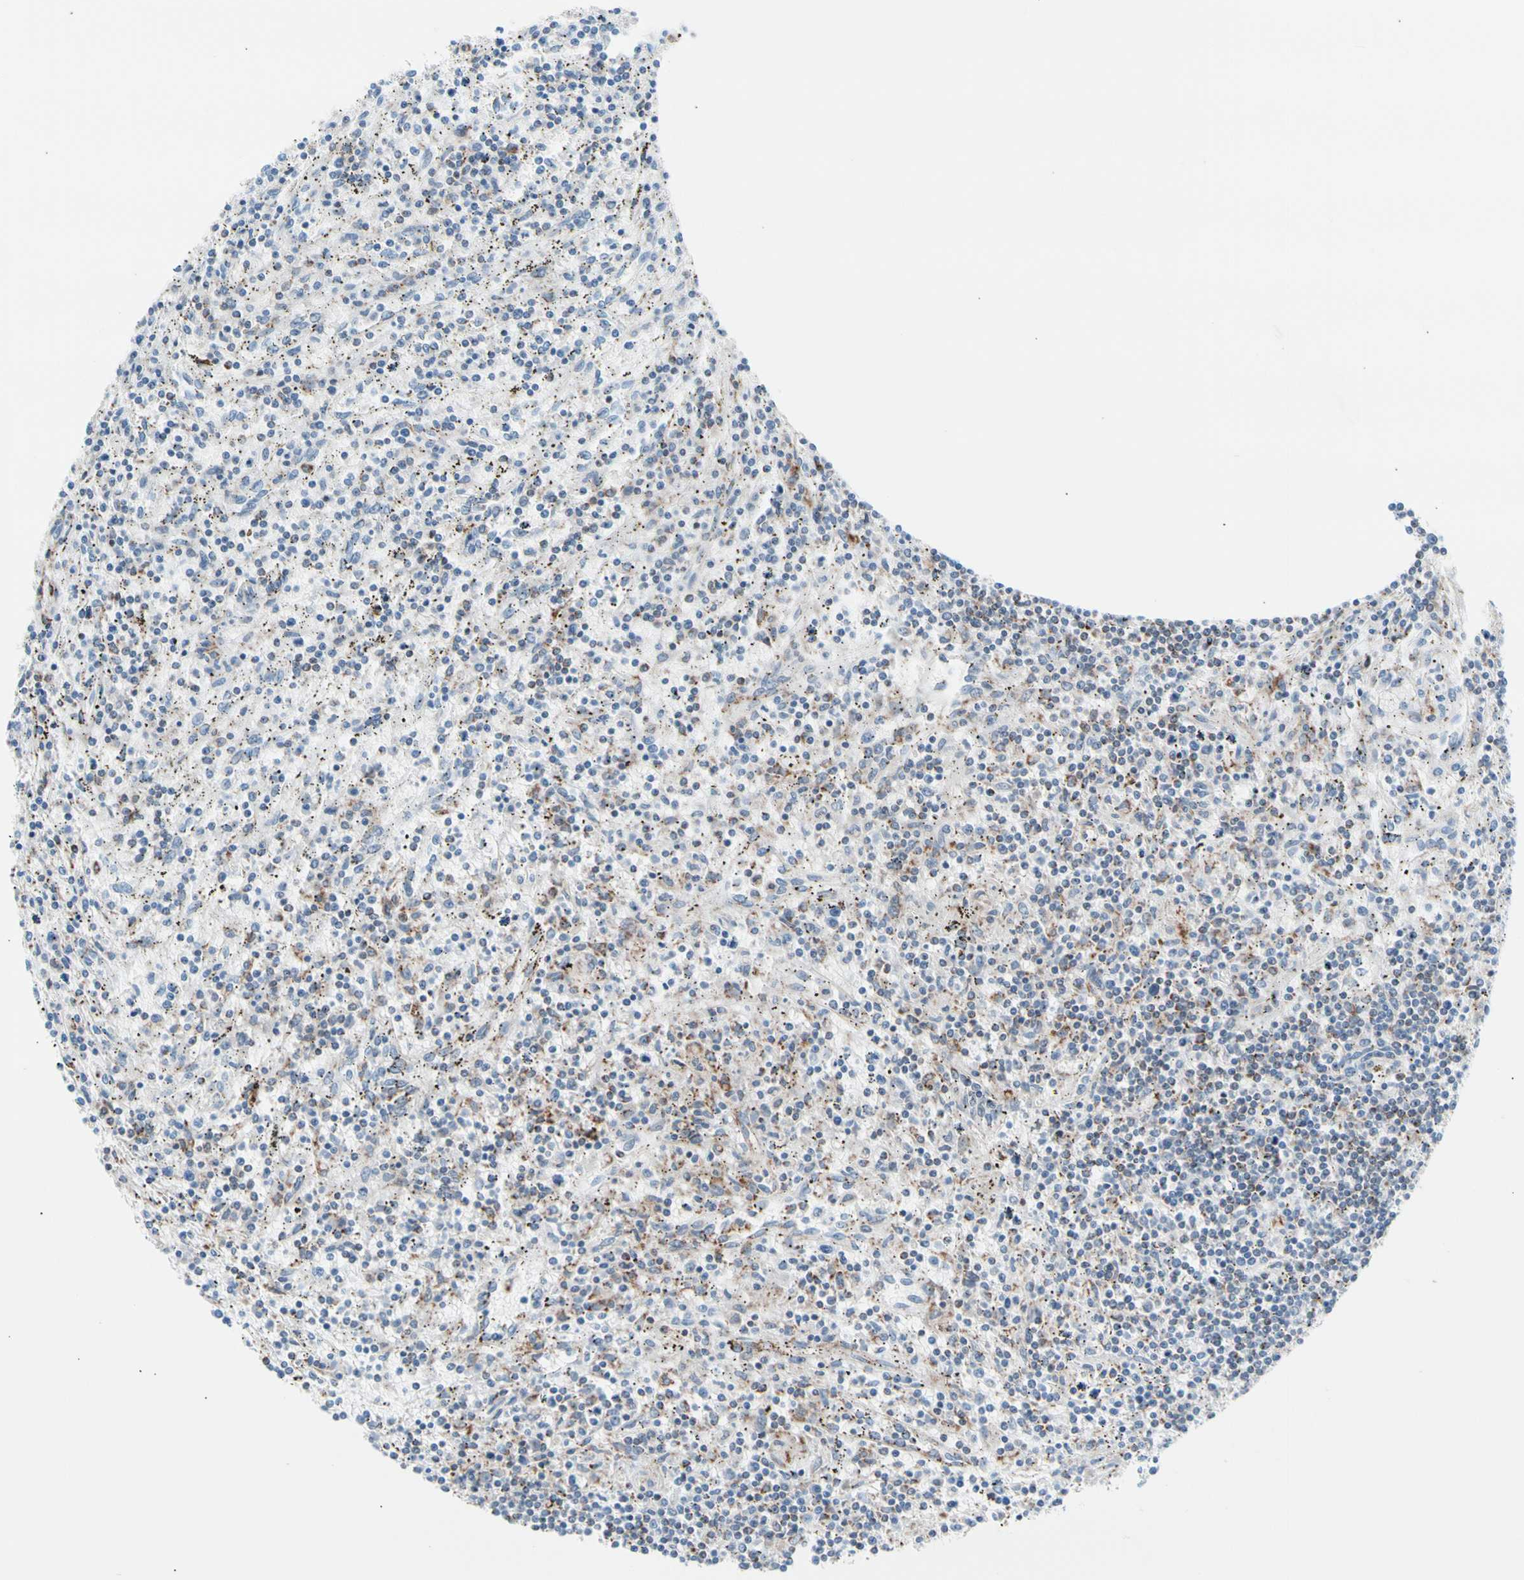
{"staining": {"intensity": "weak", "quantity": "<25%", "location": "cytoplasmic/membranous"}, "tissue": "lymphoma", "cell_type": "Tumor cells", "image_type": "cancer", "snomed": [{"axis": "morphology", "description": "Malignant lymphoma, non-Hodgkin's type, Low grade"}, {"axis": "topography", "description": "Spleen"}], "caption": "This is an immunohistochemistry (IHC) histopathology image of lymphoma. There is no positivity in tumor cells.", "gene": "HK1", "patient": {"sex": "male", "age": 76}}